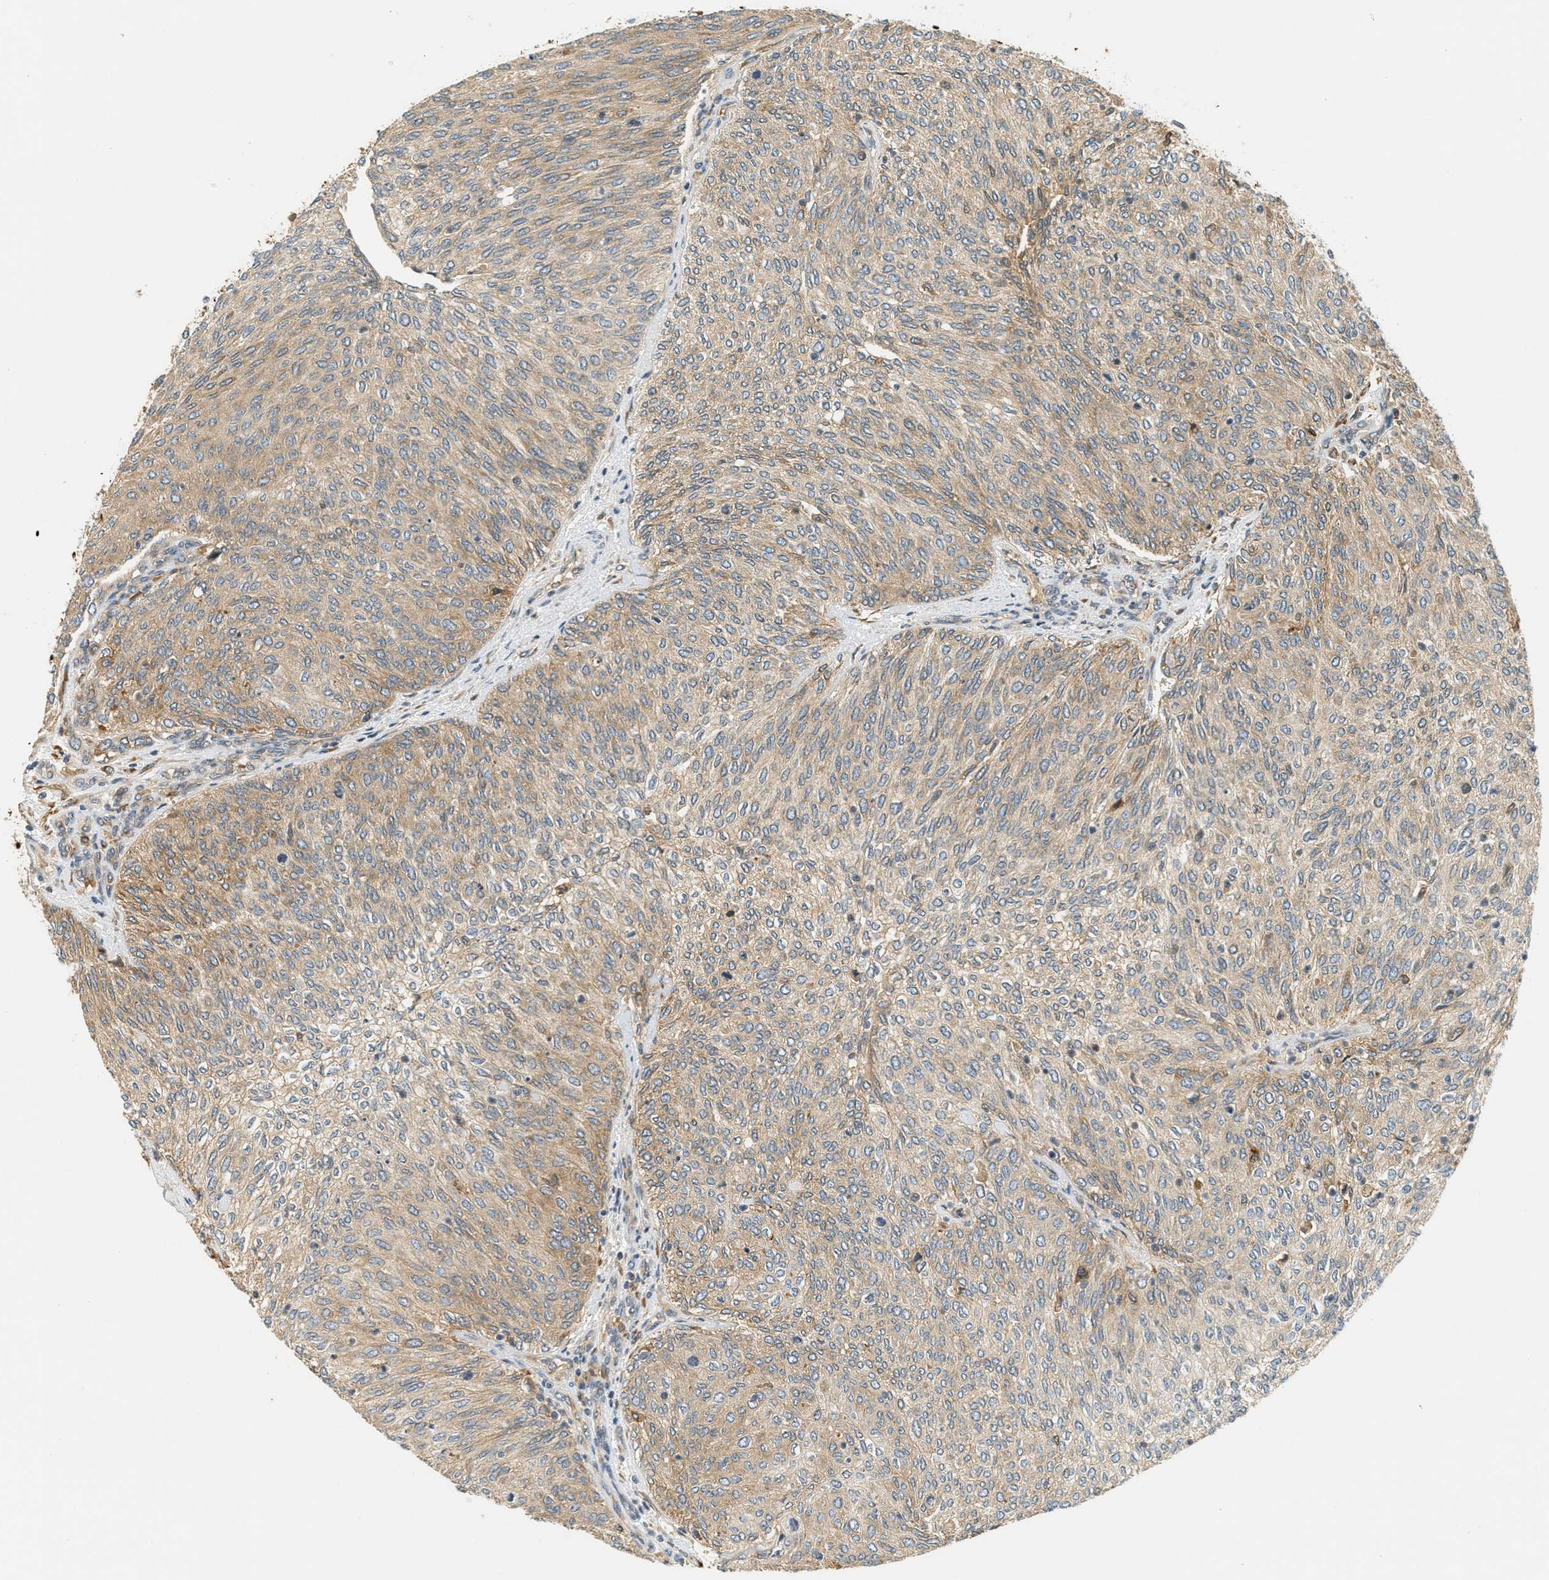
{"staining": {"intensity": "weak", "quantity": ">75%", "location": "cytoplasmic/membranous"}, "tissue": "urothelial cancer", "cell_type": "Tumor cells", "image_type": "cancer", "snomed": [{"axis": "morphology", "description": "Urothelial carcinoma, Low grade"}, {"axis": "topography", "description": "Urinary bladder"}], "caption": "Low-grade urothelial carcinoma stained for a protein reveals weak cytoplasmic/membranous positivity in tumor cells. (Stains: DAB in brown, nuclei in blue, Microscopy: brightfield microscopy at high magnification).", "gene": "PDK1", "patient": {"sex": "female", "age": 79}}